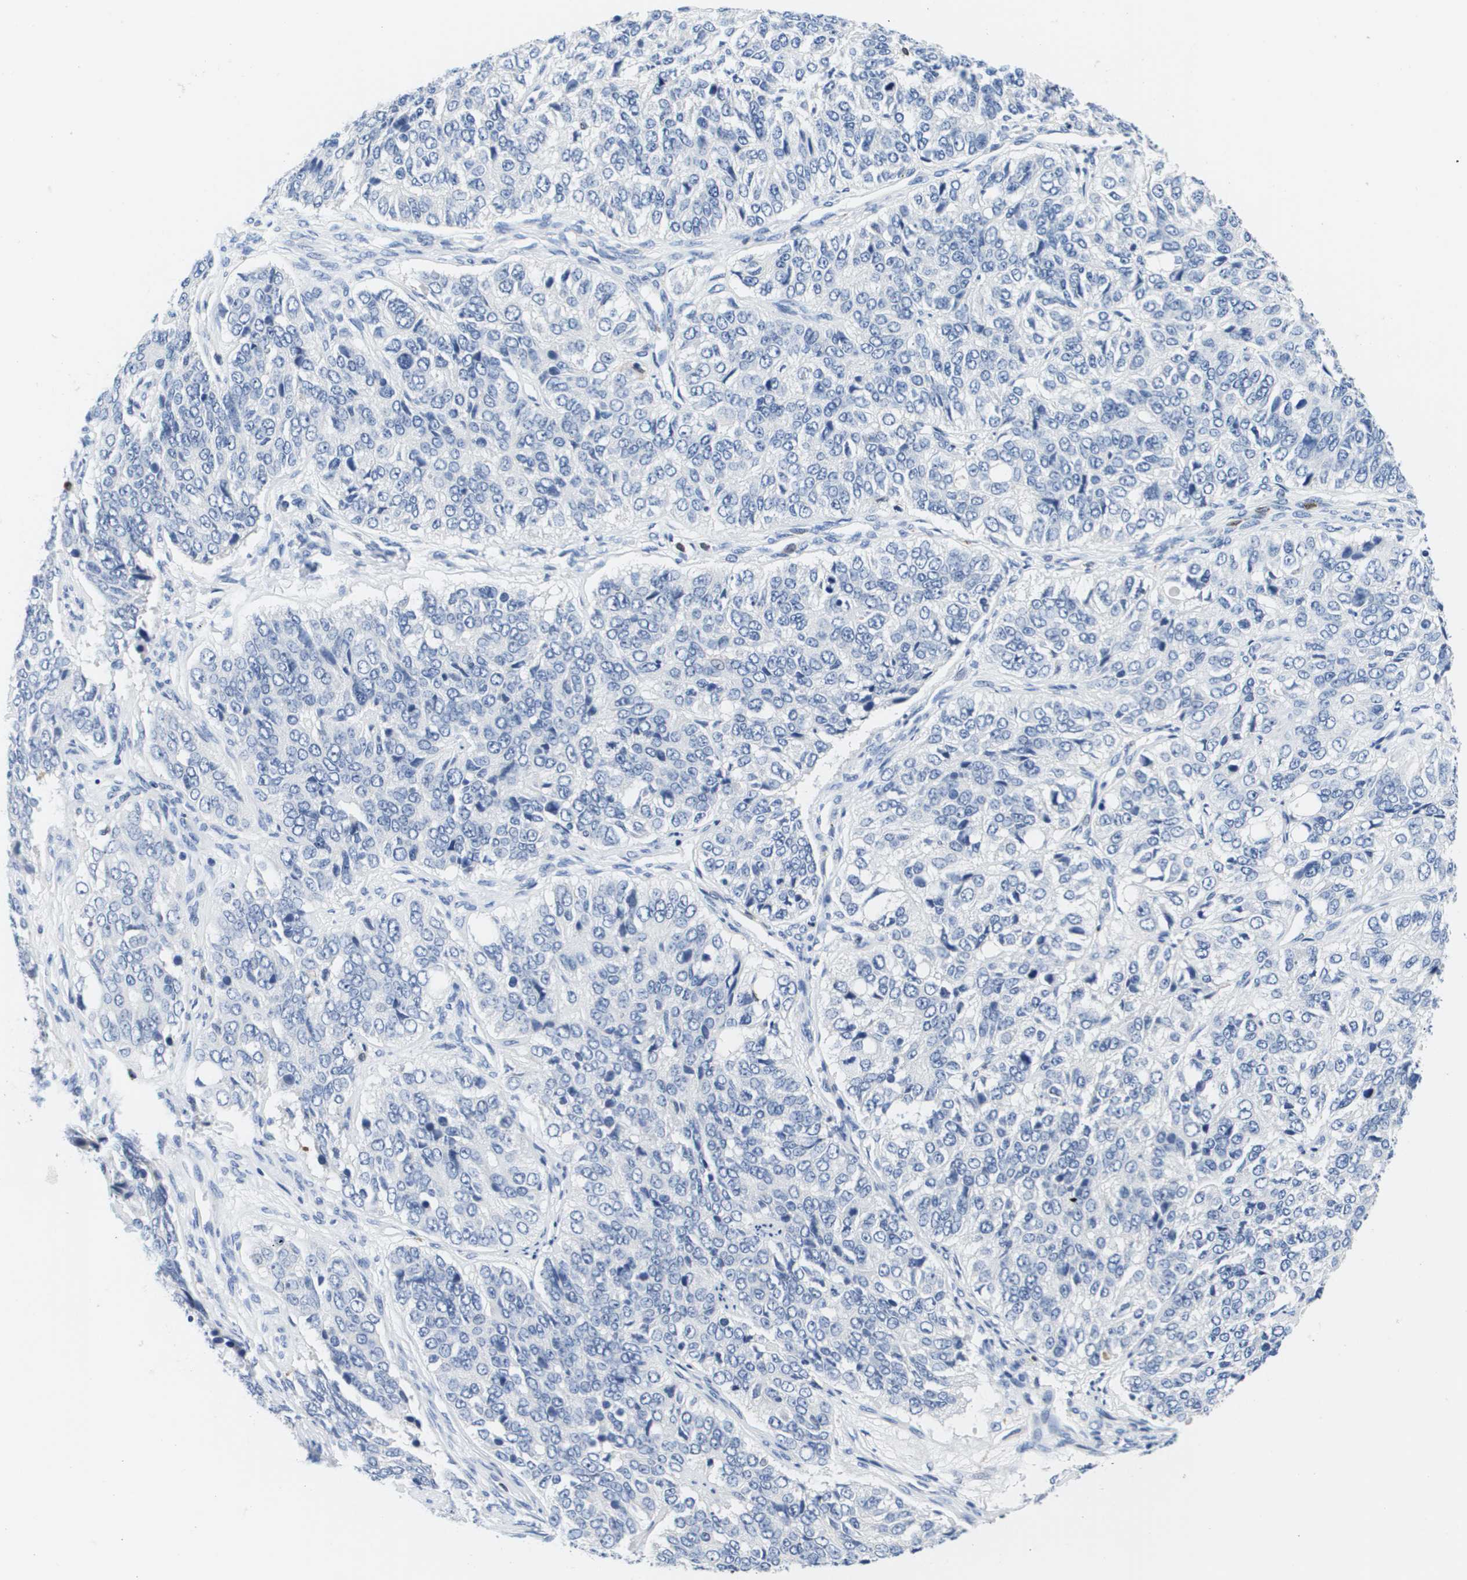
{"staining": {"intensity": "negative", "quantity": "none", "location": "none"}, "tissue": "ovarian cancer", "cell_type": "Tumor cells", "image_type": "cancer", "snomed": [{"axis": "morphology", "description": "Carcinoma, endometroid"}, {"axis": "topography", "description": "Ovary"}], "caption": "A histopathology image of human ovarian endometroid carcinoma is negative for staining in tumor cells. (Brightfield microscopy of DAB (3,3'-diaminobenzidine) immunohistochemistry (IHC) at high magnification).", "gene": "HMOX1", "patient": {"sex": "female", "age": 51}}